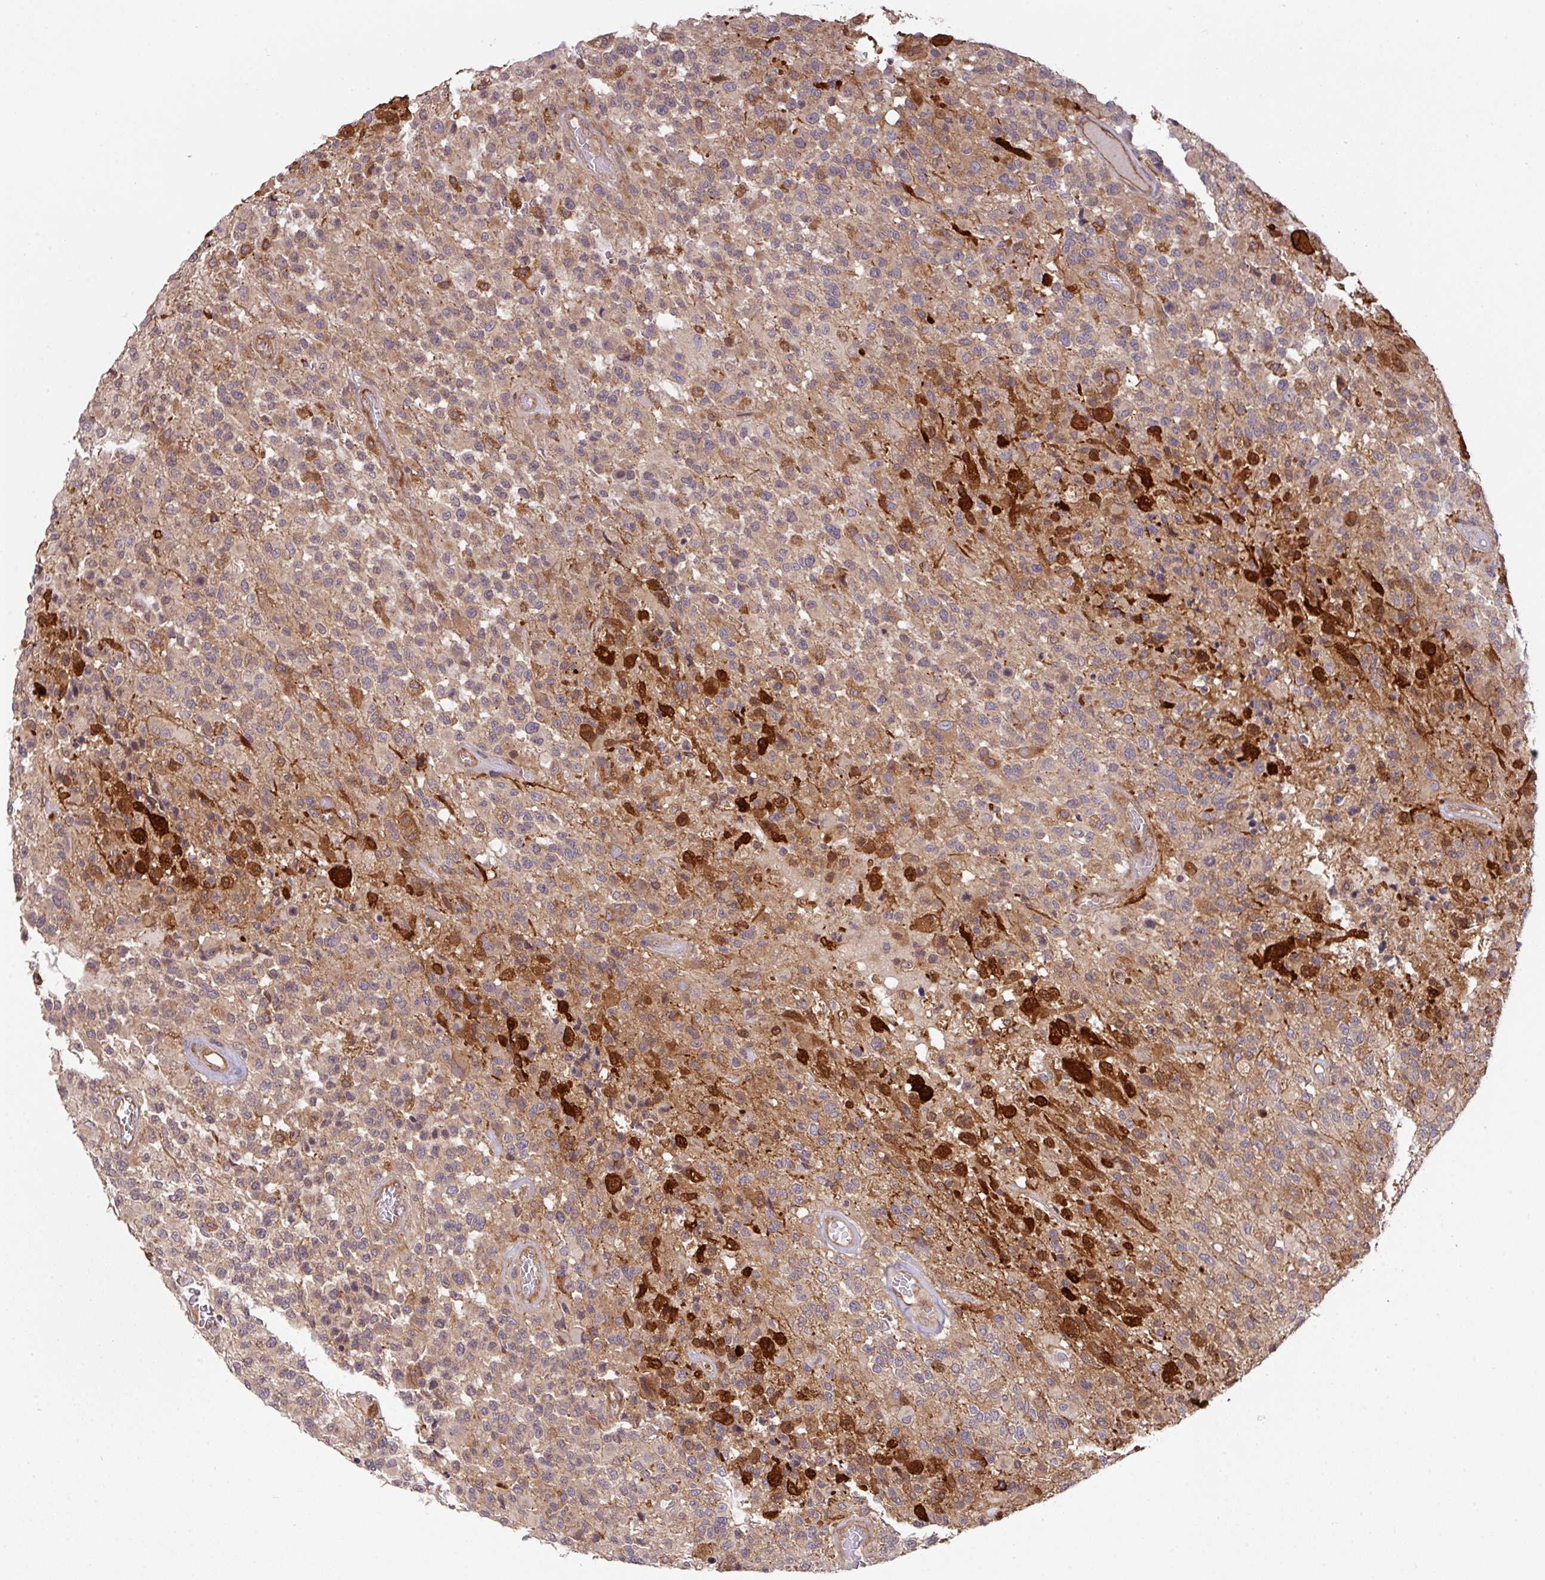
{"staining": {"intensity": "strong", "quantity": "<25%", "location": "cytoplasmic/membranous"}, "tissue": "glioma", "cell_type": "Tumor cells", "image_type": "cancer", "snomed": [{"axis": "morphology", "description": "Glioma, malignant, High grade"}, {"axis": "morphology", "description": "Glioblastoma, NOS"}, {"axis": "topography", "description": "Brain"}], "caption": "Human glioma stained with a protein marker exhibits strong staining in tumor cells.", "gene": "CYFIP2", "patient": {"sex": "male", "age": 60}}